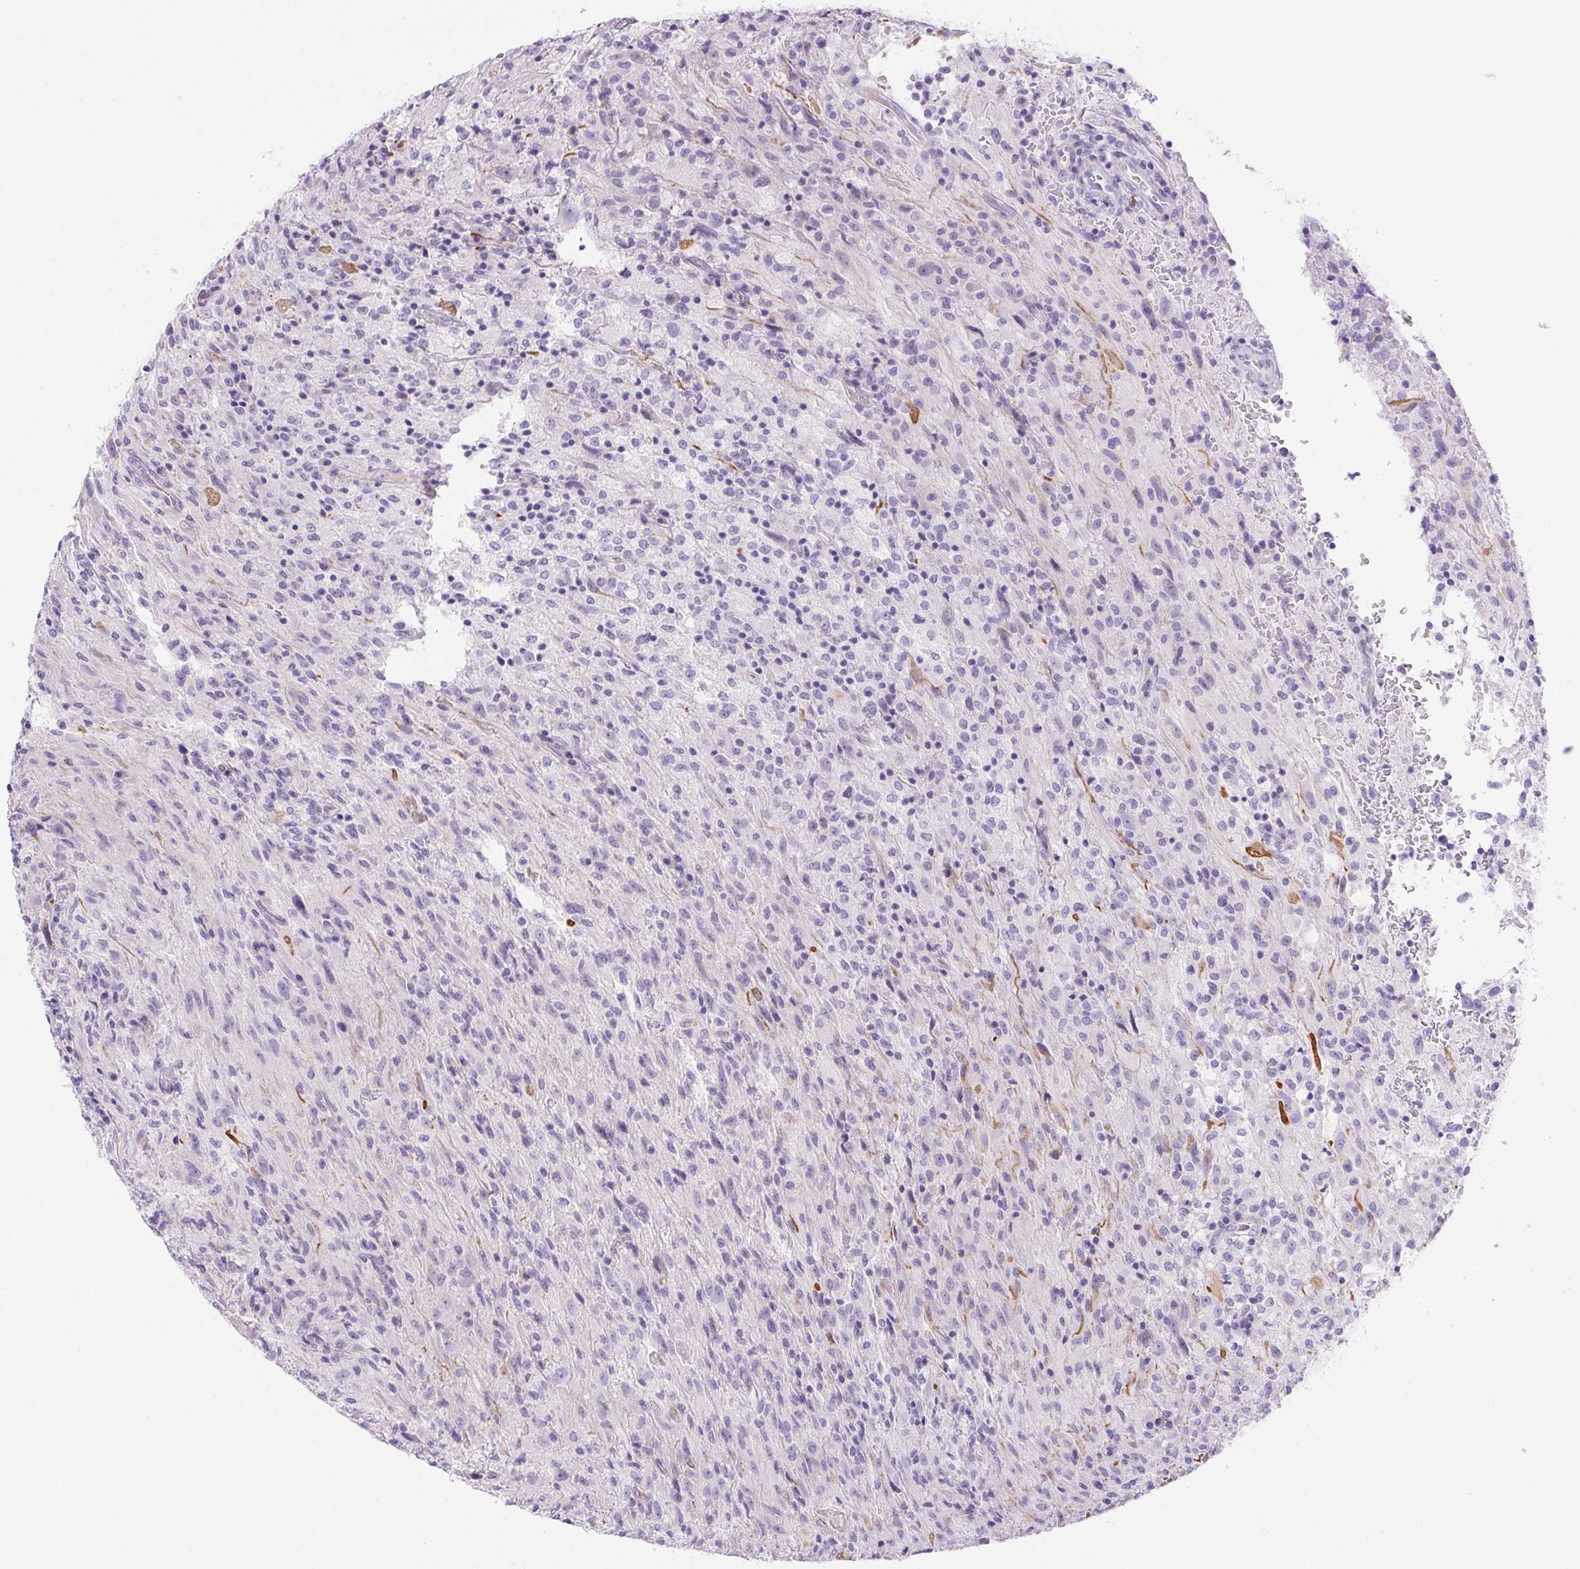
{"staining": {"intensity": "negative", "quantity": "none", "location": "none"}, "tissue": "glioma", "cell_type": "Tumor cells", "image_type": "cancer", "snomed": [{"axis": "morphology", "description": "Glioma, malignant, High grade"}, {"axis": "topography", "description": "Brain"}], "caption": "Tumor cells are negative for brown protein staining in glioma.", "gene": "ERP27", "patient": {"sex": "male", "age": 68}}